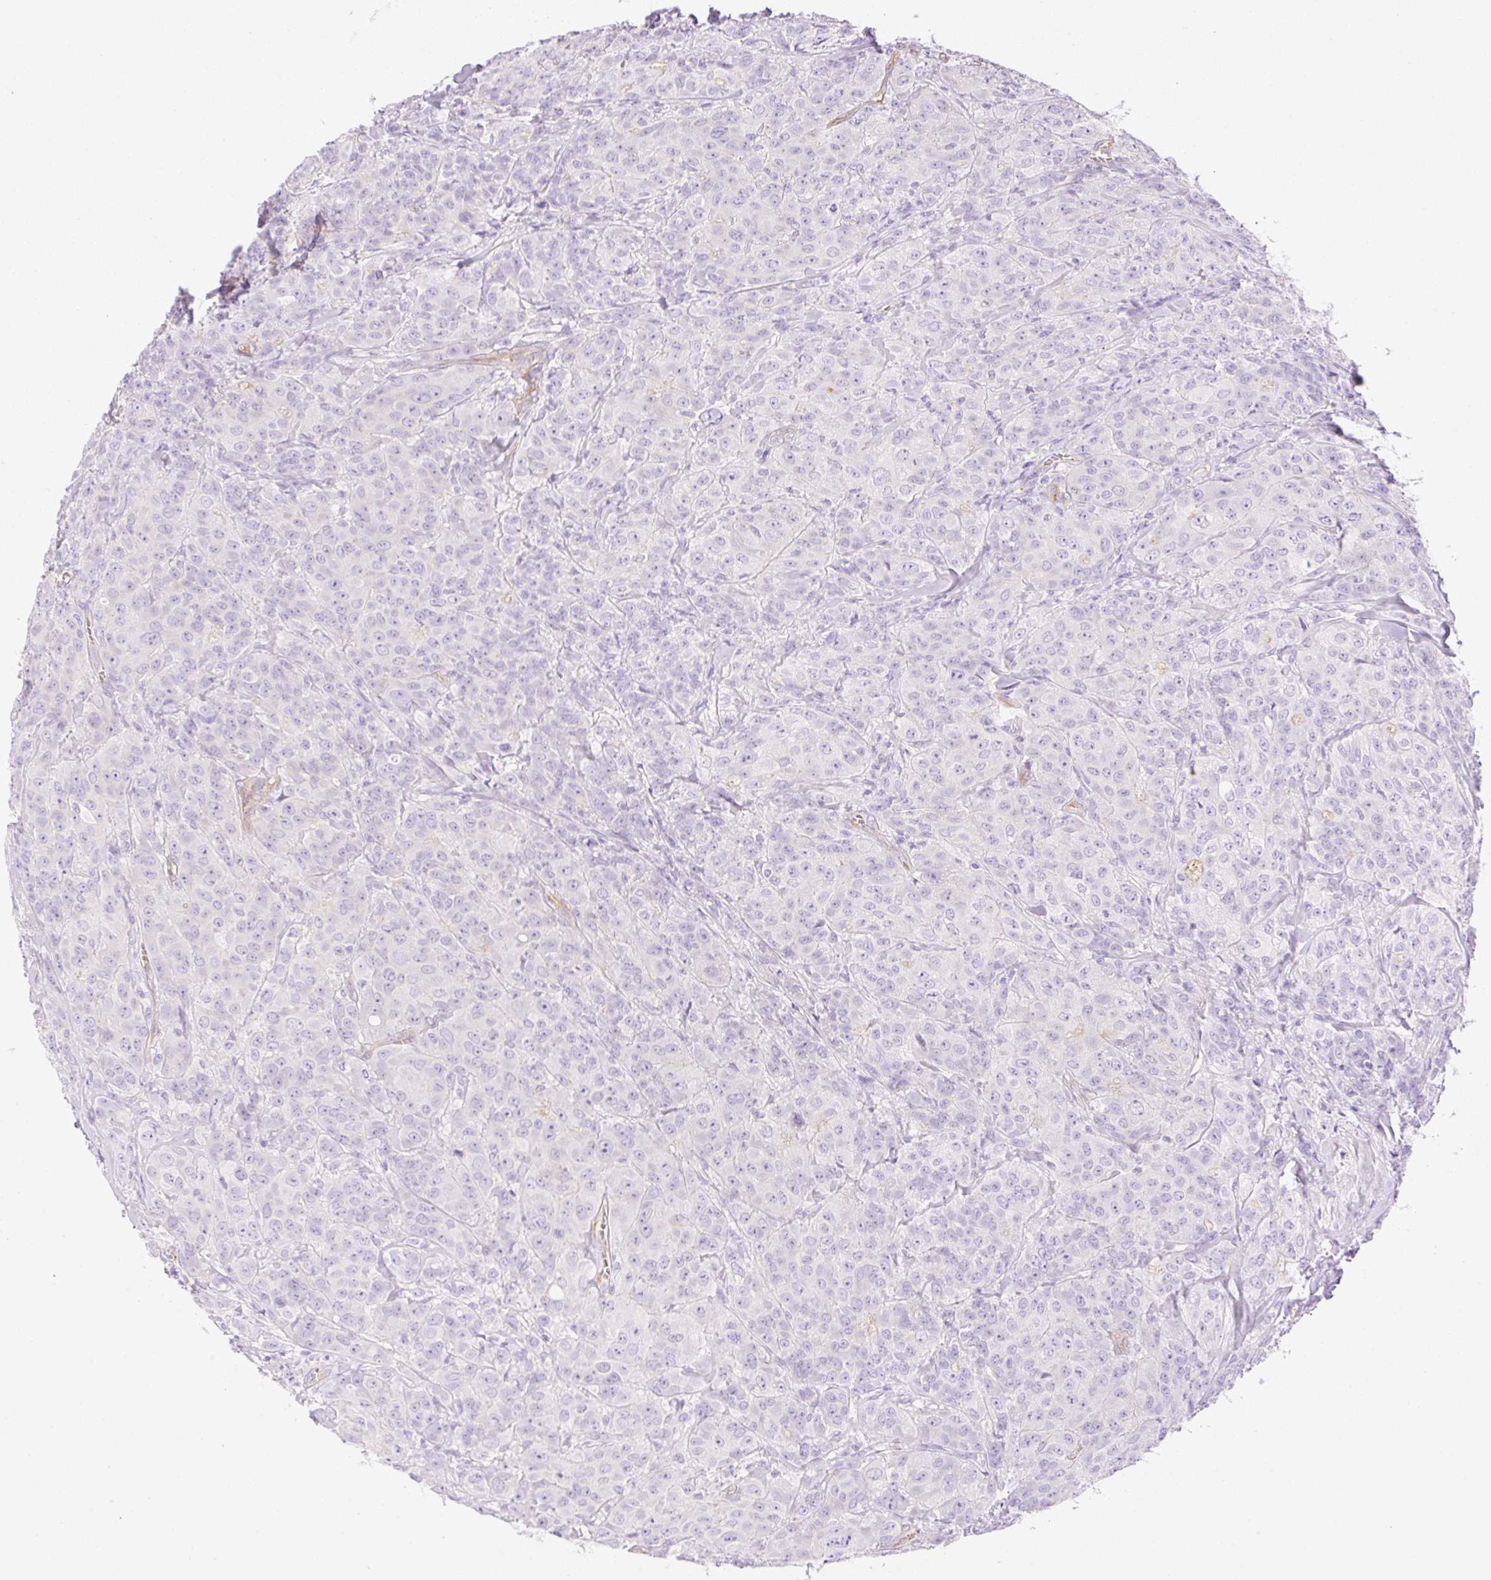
{"staining": {"intensity": "negative", "quantity": "none", "location": "none"}, "tissue": "breast cancer", "cell_type": "Tumor cells", "image_type": "cancer", "snomed": [{"axis": "morphology", "description": "Normal tissue, NOS"}, {"axis": "morphology", "description": "Duct carcinoma"}, {"axis": "topography", "description": "Breast"}], "caption": "Immunohistochemistry micrograph of human breast intraductal carcinoma stained for a protein (brown), which demonstrates no expression in tumor cells.", "gene": "EHD3", "patient": {"sex": "female", "age": 43}}